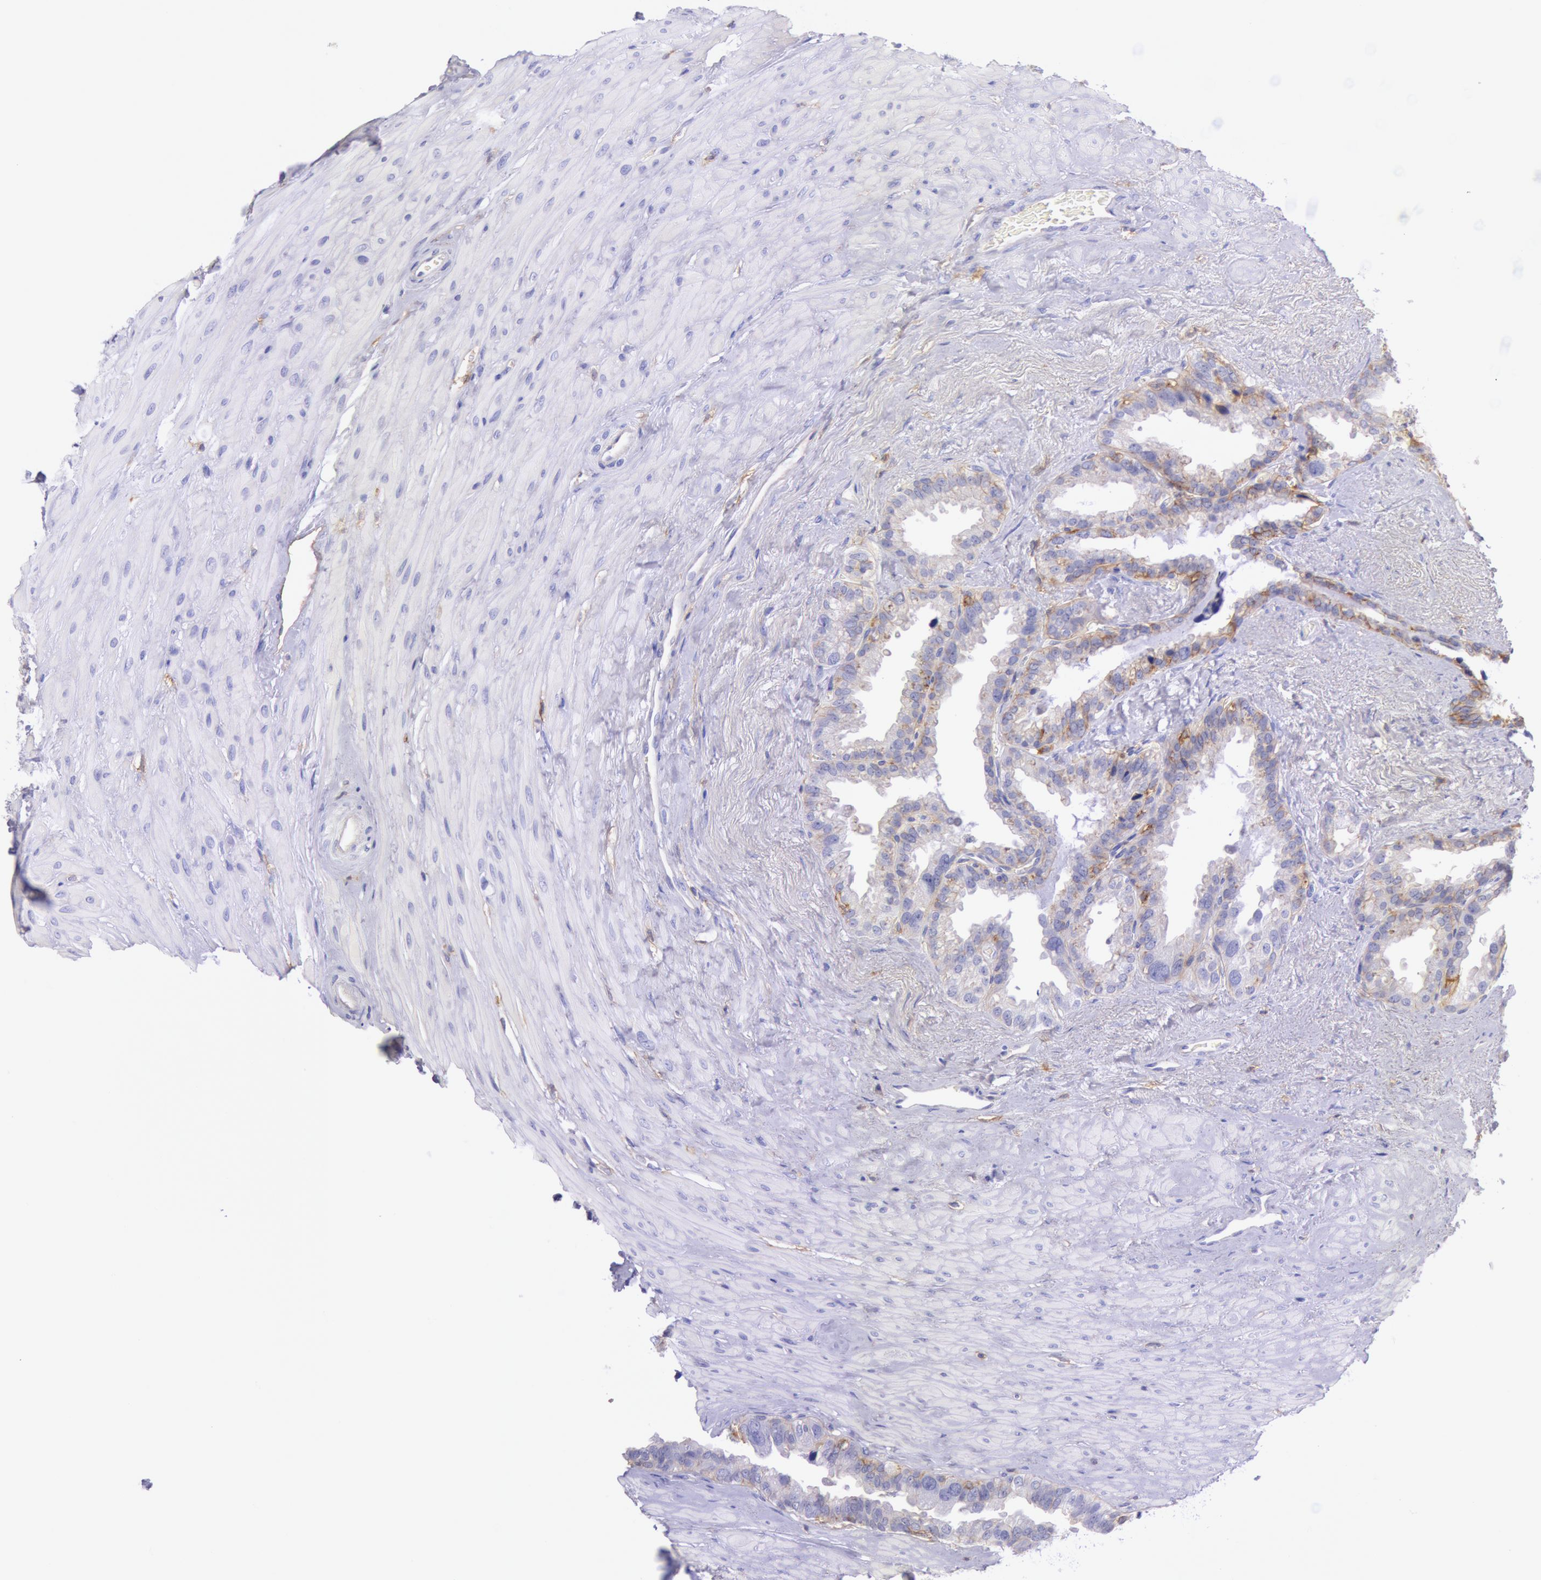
{"staining": {"intensity": "weak", "quantity": "<25%", "location": "cytoplasmic/membranous"}, "tissue": "seminal vesicle", "cell_type": "Glandular cells", "image_type": "normal", "snomed": [{"axis": "morphology", "description": "Normal tissue, NOS"}, {"axis": "topography", "description": "Prostate"}, {"axis": "topography", "description": "Seminal veicle"}], "caption": "Human seminal vesicle stained for a protein using IHC reveals no staining in glandular cells.", "gene": "LYN", "patient": {"sex": "male", "age": 63}}